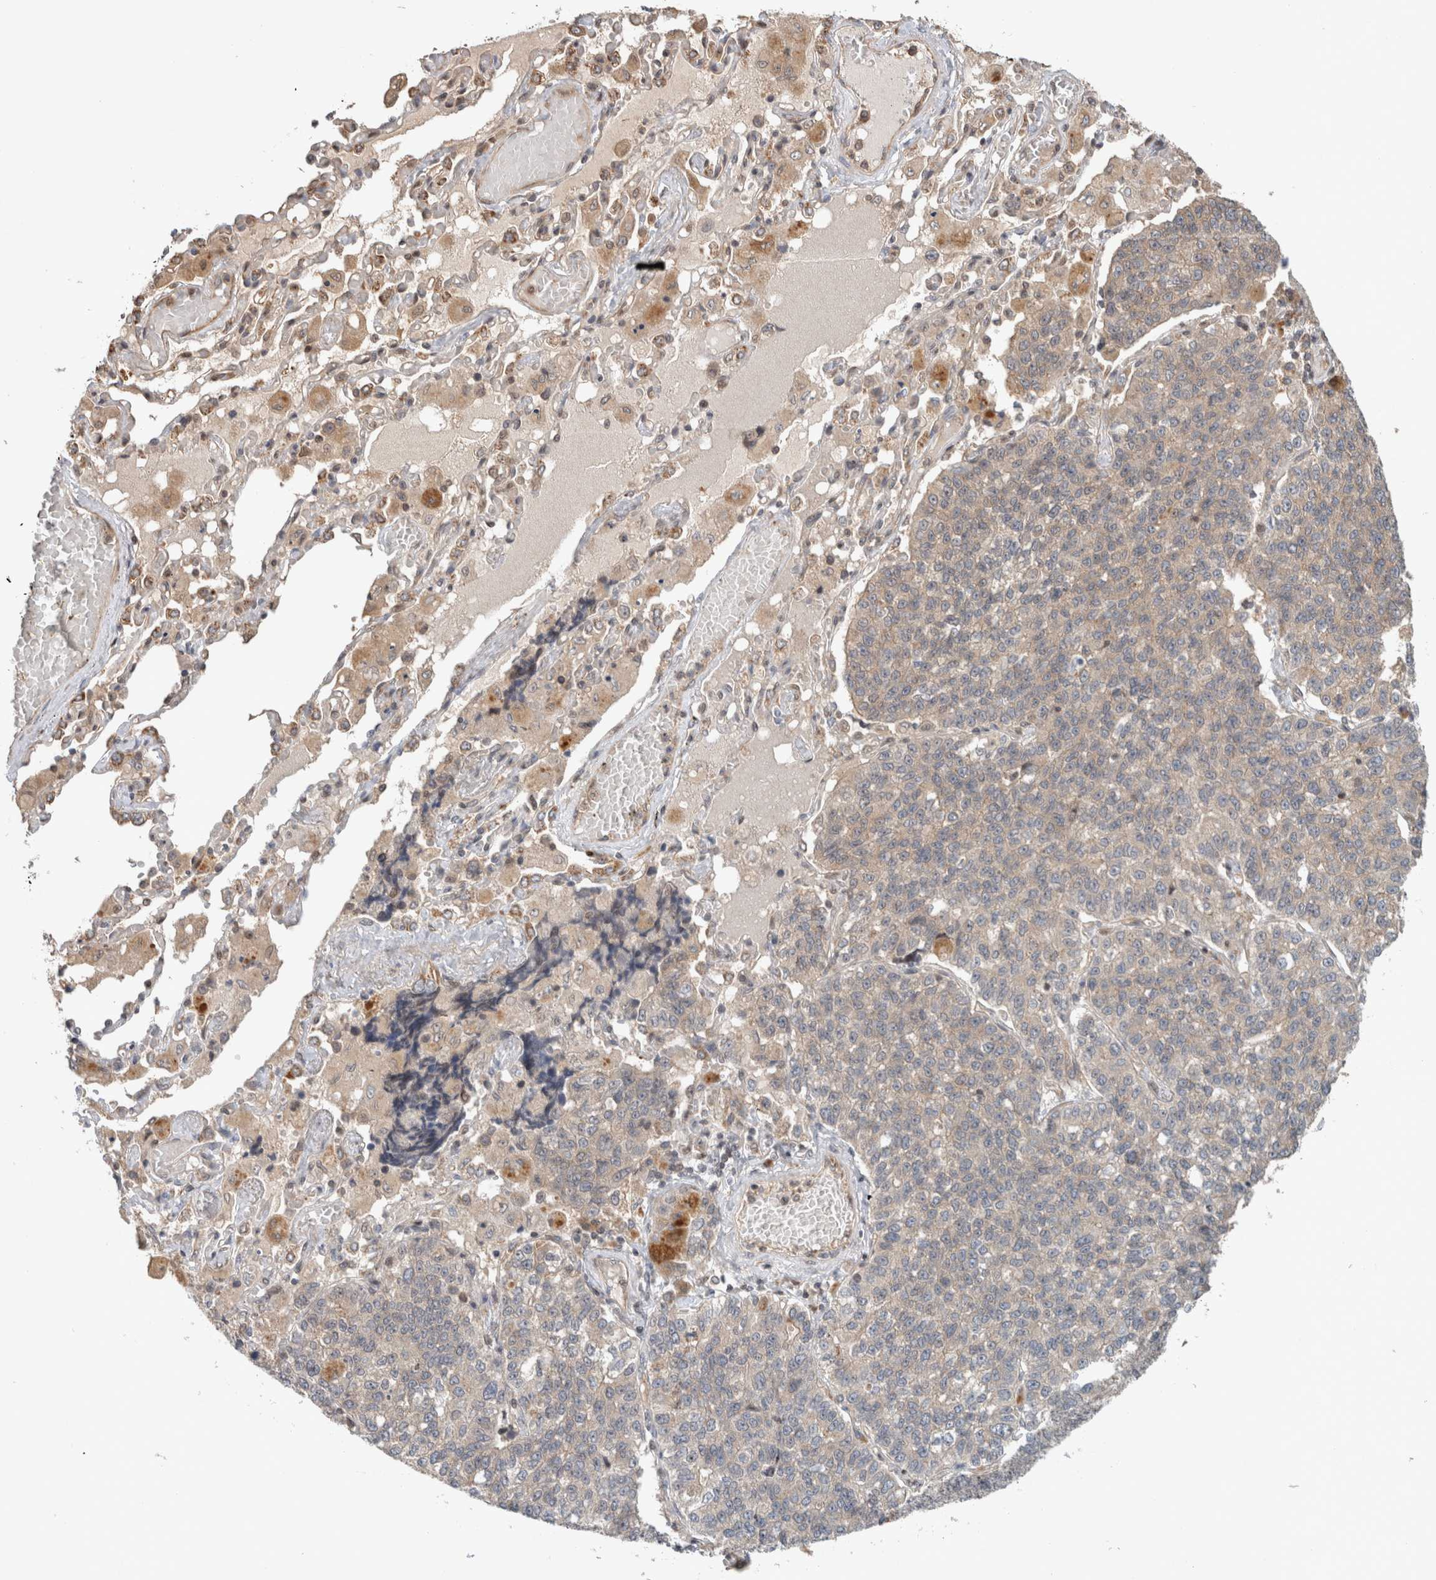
{"staining": {"intensity": "negative", "quantity": "none", "location": "none"}, "tissue": "lung cancer", "cell_type": "Tumor cells", "image_type": "cancer", "snomed": [{"axis": "morphology", "description": "Adenocarcinoma, NOS"}, {"axis": "topography", "description": "Lung"}], "caption": "This is an IHC micrograph of human lung cancer. There is no expression in tumor cells.", "gene": "CAAP1", "patient": {"sex": "male", "age": 49}}